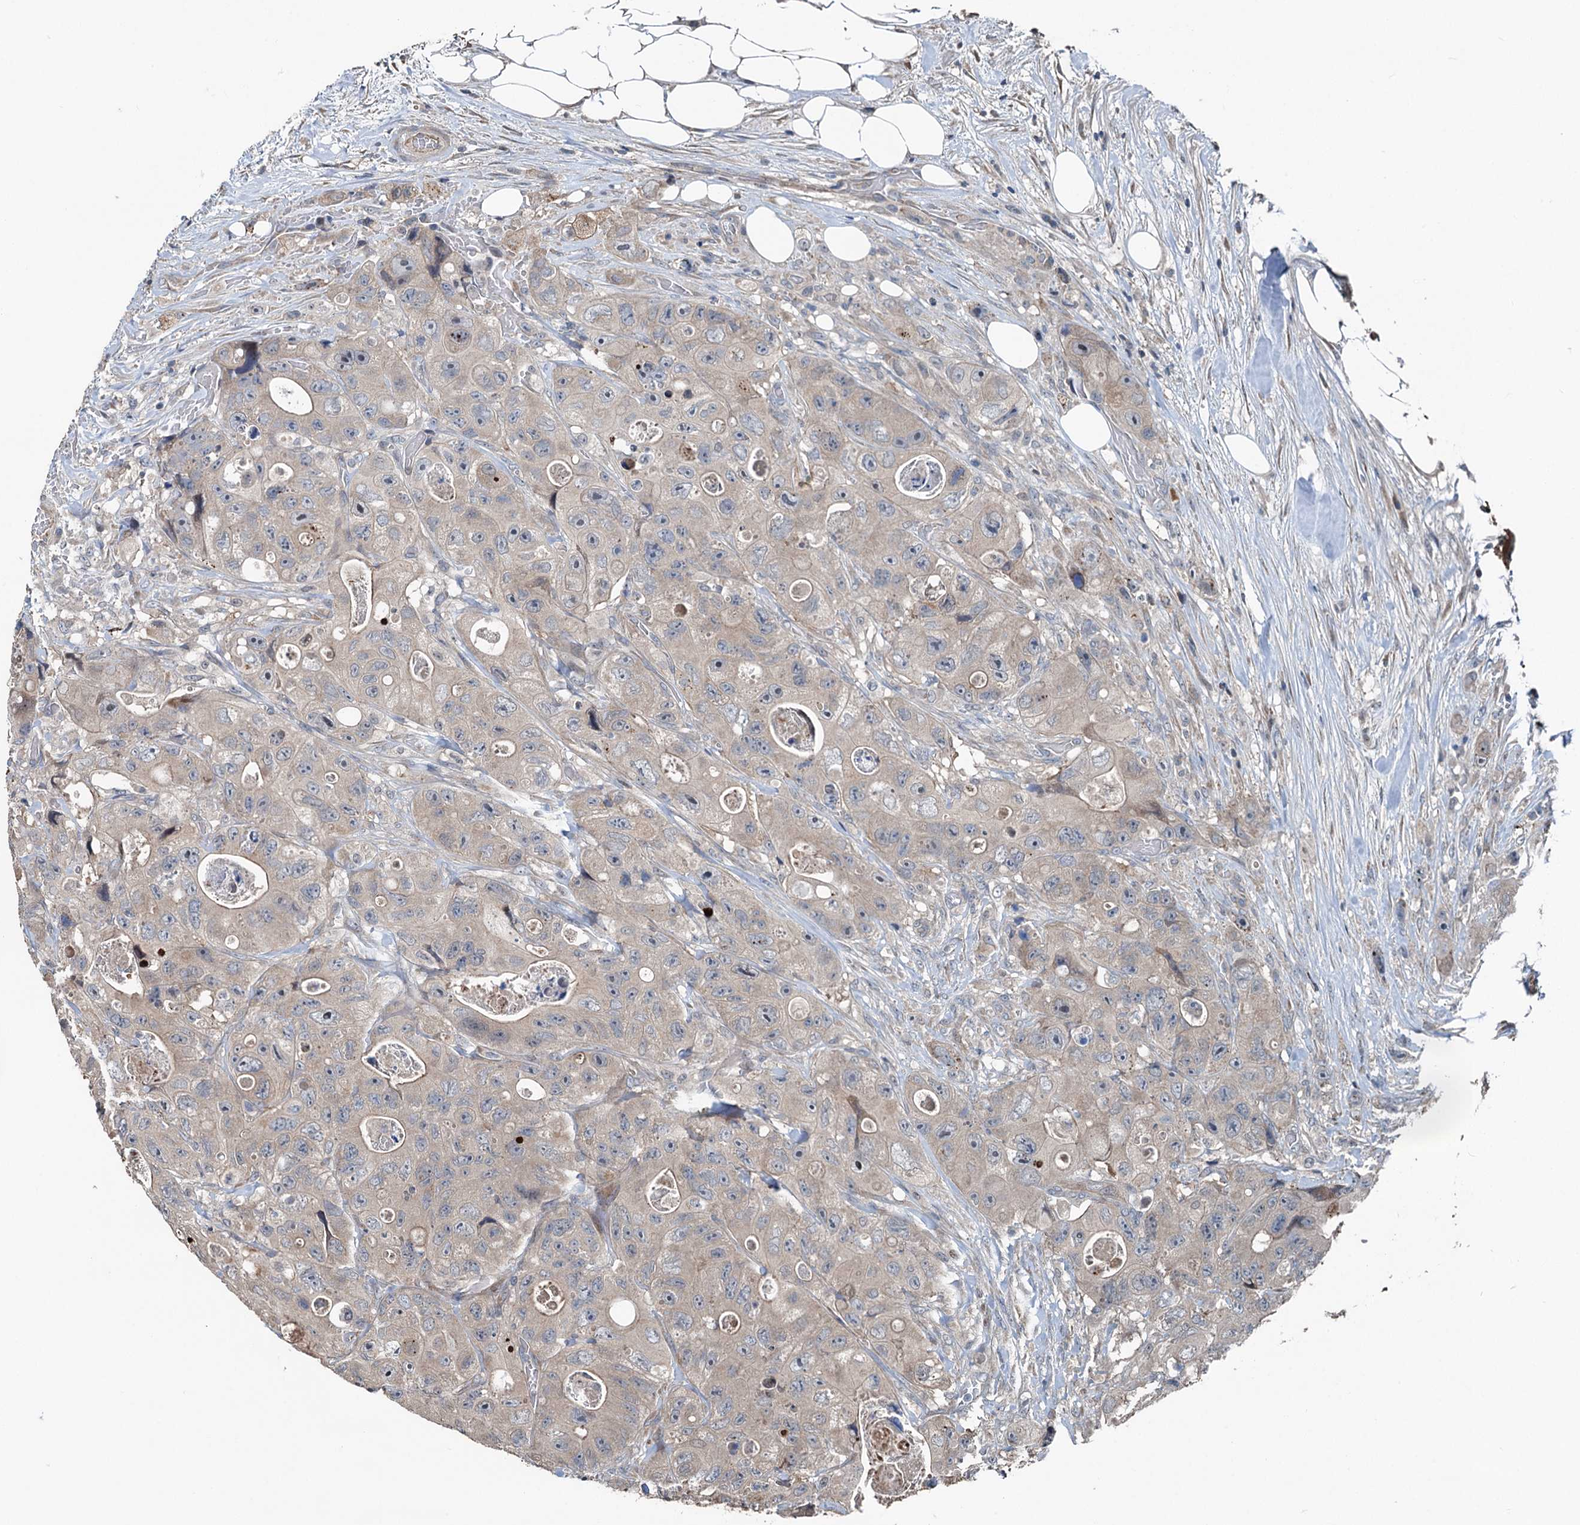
{"staining": {"intensity": "weak", "quantity": "25%-75%", "location": "cytoplasmic/membranous"}, "tissue": "colorectal cancer", "cell_type": "Tumor cells", "image_type": "cancer", "snomed": [{"axis": "morphology", "description": "Adenocarcinoma, NOS"}, {"axis": "topography", "description": "Colon"}], "caption": "The photomicrograph exhibits staining of adenocarcinoma (colorectal), revealing weak cytoplasmic/membranous protein positivity (brown color) within tumor cells.", "gene": "TEDC1", "patient": {"sex": "female", "age": 46}}